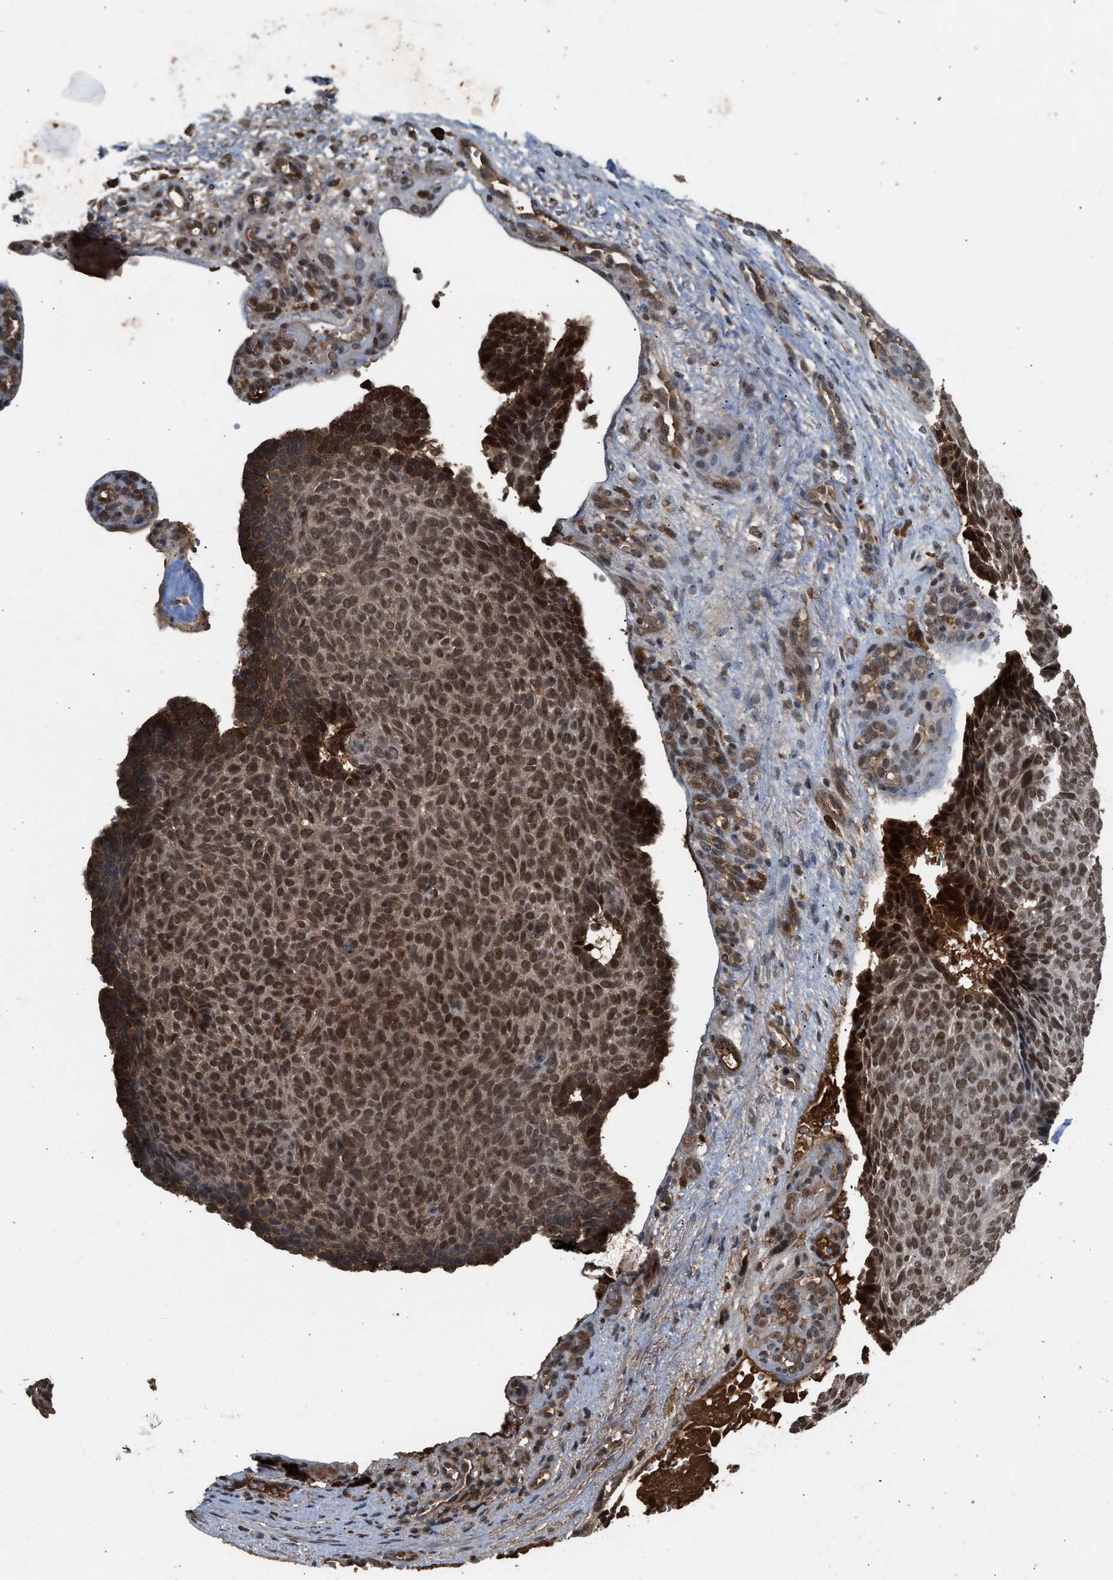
{"staining": {"intensity": "moderate", "quantity": ">75%", "location": "nuclear"}, "tissue": "skin cancer", "cell_type": "Tumor cells", "image_type": "cancer", "snomed": [{"axis": "morphology", "description": "Basal cell carcinoma"}, {"axis": "topography", "description": "Skin"}], "caption": "High-magnification brightfield microscopy of skin basal cell carcinoma stained with DAB (brown) and counterstained with hematoxylin (blue). tumor cells exhibit moderate nuclear staining is seen in approximately>75% of cells.", "gene": "RUSC2", "patient": {"sex": "male", "age": 61}}